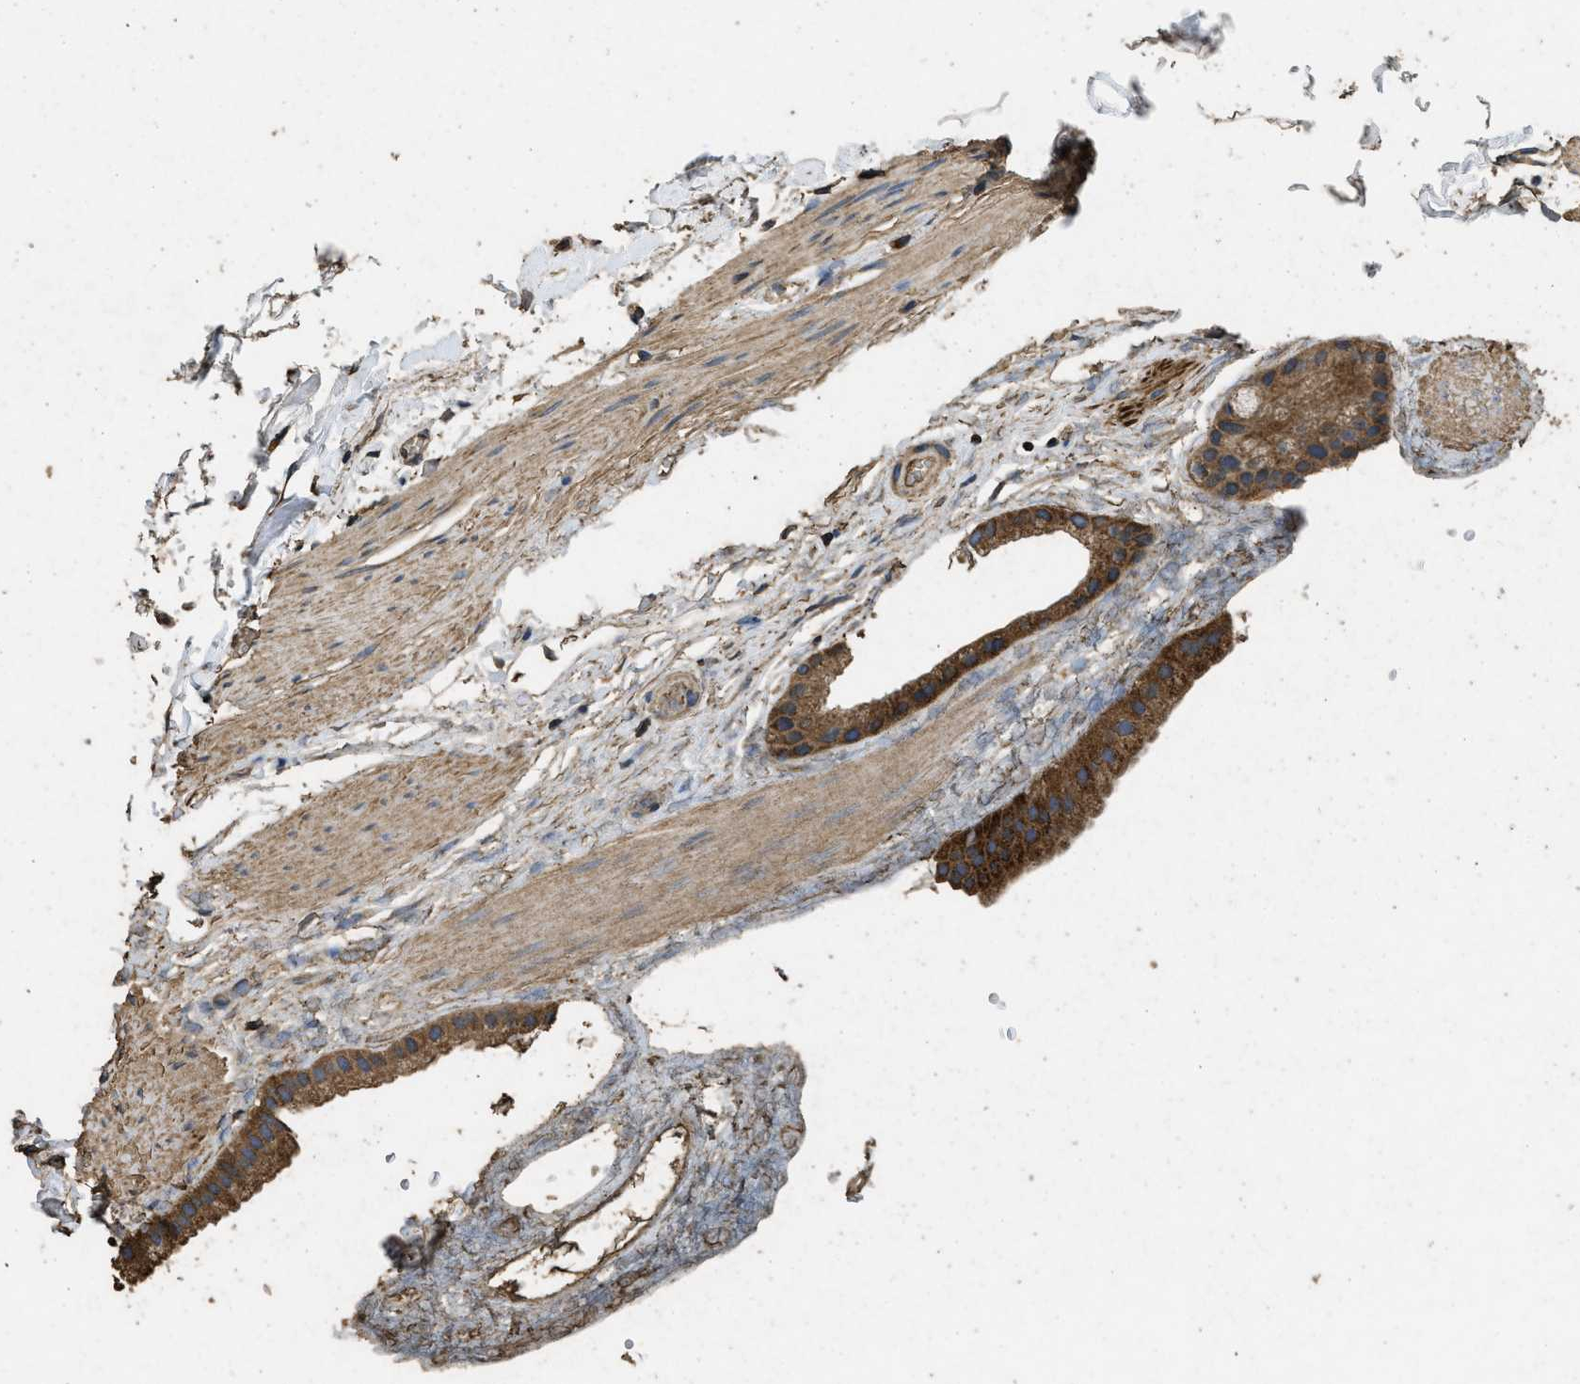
{"staining": {"intensity": "strong", "quantity": ">75%", "location": "cytoplasmic/membranous"}, "tissue": "gallbladder", "cell_type": "Glandular cells", "image_type": "normal", "snomed": [{"axis": "morphology", "description": "Normal tissue, NOS"}, {"axis": "topography", "description": "Gallbladder"}], "caption": "A brown stain labels strong cytoplasmic/membranous expression of a protein in glandular cells of benign human gallbladder. The staining was performed using DAB, with brown indicating positive protein expression. Nuclei are stained blue with hematoxylin.", "gene": "CYRIA", "patient": {"sex": "female", "age": 64}}